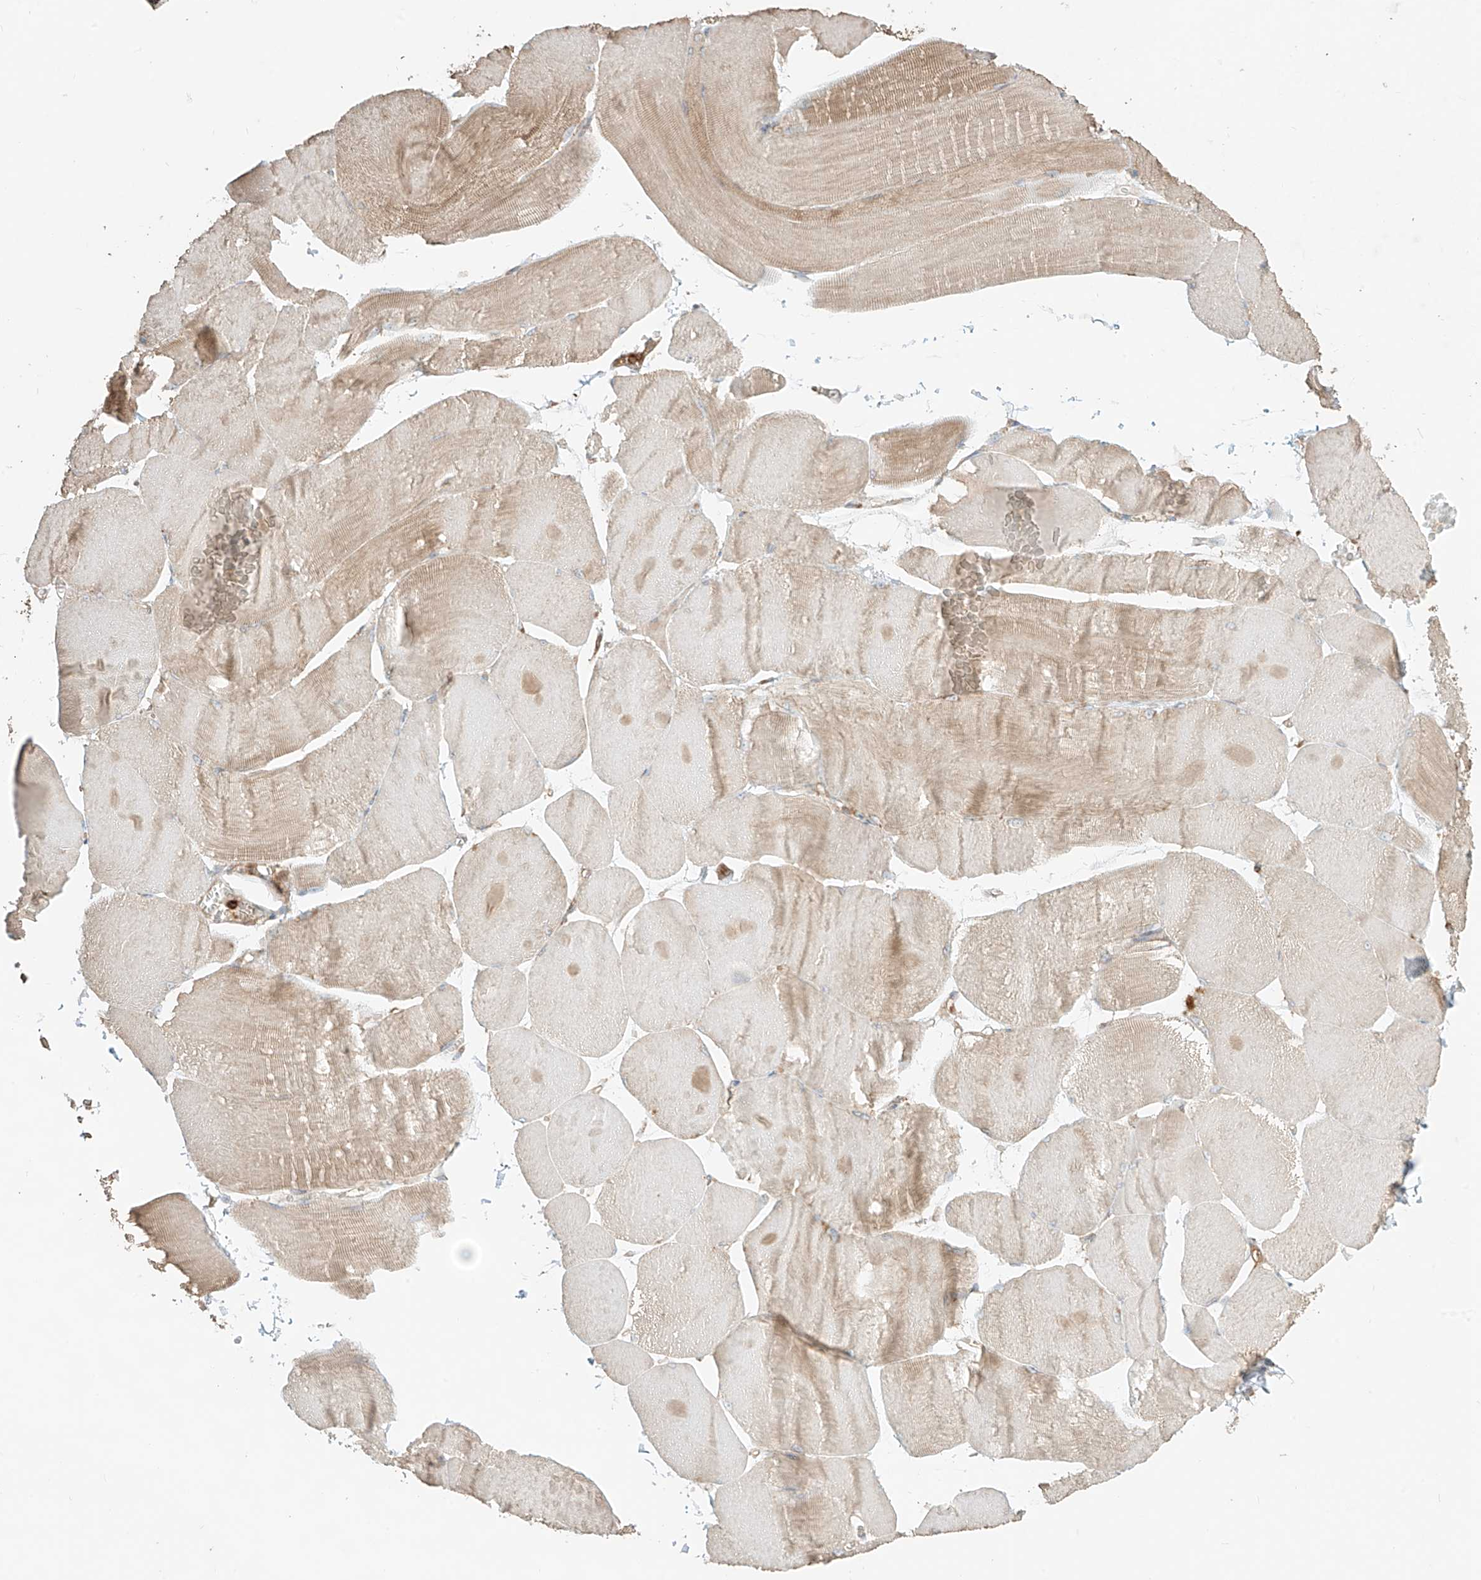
{"staining": {"intensity": "weak", "quantity": "25%-75%", "location": "cytoplasmic/membranous"}, "tissue": "skeletal muscle", "cell_type": "Myocytes", "image_type": "normal", "snomed": [{"axis": "morphology", "description": "Normal tissue, NOS"}, {"axis": "morphology", "description": "Basal cell carcinoma"}, {"axis": "topography", "description": "Skeletal muscle"}], "caption": "About 25%-75% of myocytes in benign skeletal muscle display weak cytoplasmic/membranous protein expression as visualized by brown immunohistochemical staining.", "gene": "CCDC115", "patient": {"sex": "female", "age": 64}}